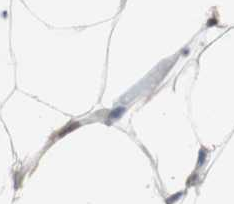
{"staining": {"intensity": "weak", "quantity": ">75%", "location": "nuclear"}, "tissue": "adipose tissue", "cell_type": "Adipocytes", "image_type": "normal", "snomed": [{"axis": "morphology", "description": "Normal tissue, NOS"}, {"axis": "topography", "description": "Breast"}, {"axis": "topography", "description": "Adipose tissue"}], "caption": "This photomicrograph displays immunohistochemistry (IHC) staining of normal human adipose tissue, with low weak nuclear positivity in about >75% of adipocytes.", "gene": "SFPQ", "patient": {"sex": "female", "age": 25}}